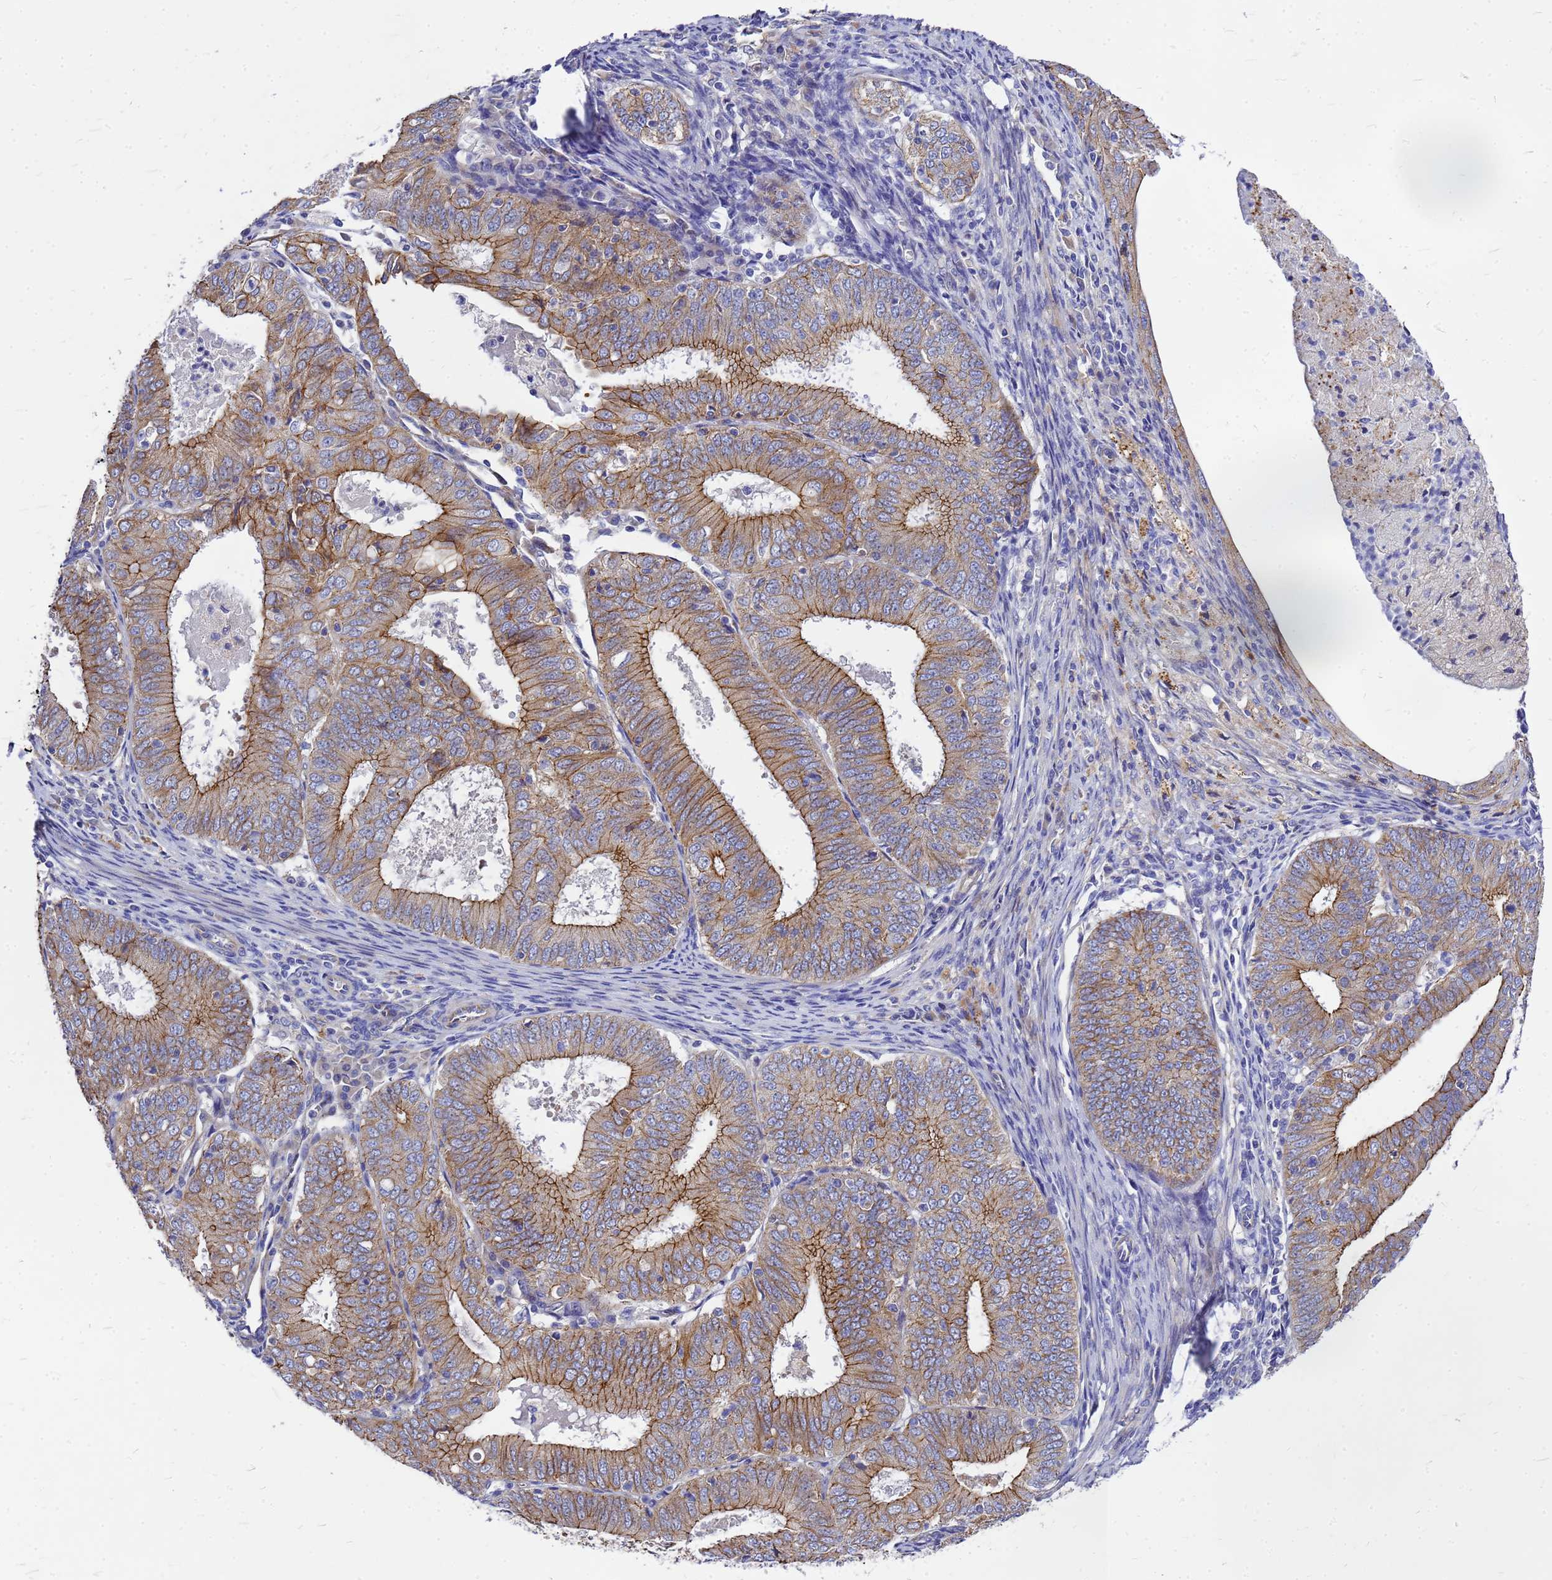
{"staining": {"intensity": "moderate", "quantity": ">75%", "location": "cytoplasmic/membranous"}, "tissue": "endometrial cancer", "cell_type": "Tumor cells", "image_type": "cancer", "snomed": [{"axis": "morphology", "description": "Adenocarcinoma, NOS"}, {"axis": "topography", "description": "Endometrium"}], "caption": "The photomicrograph exhibits staining of endometrial cancer, revealing moderate cytoplasmic/membranous protein staining (brown color) within tumor cells.", "gene": "FBXW5", "patient": {"sex": "female", "age": 57}}